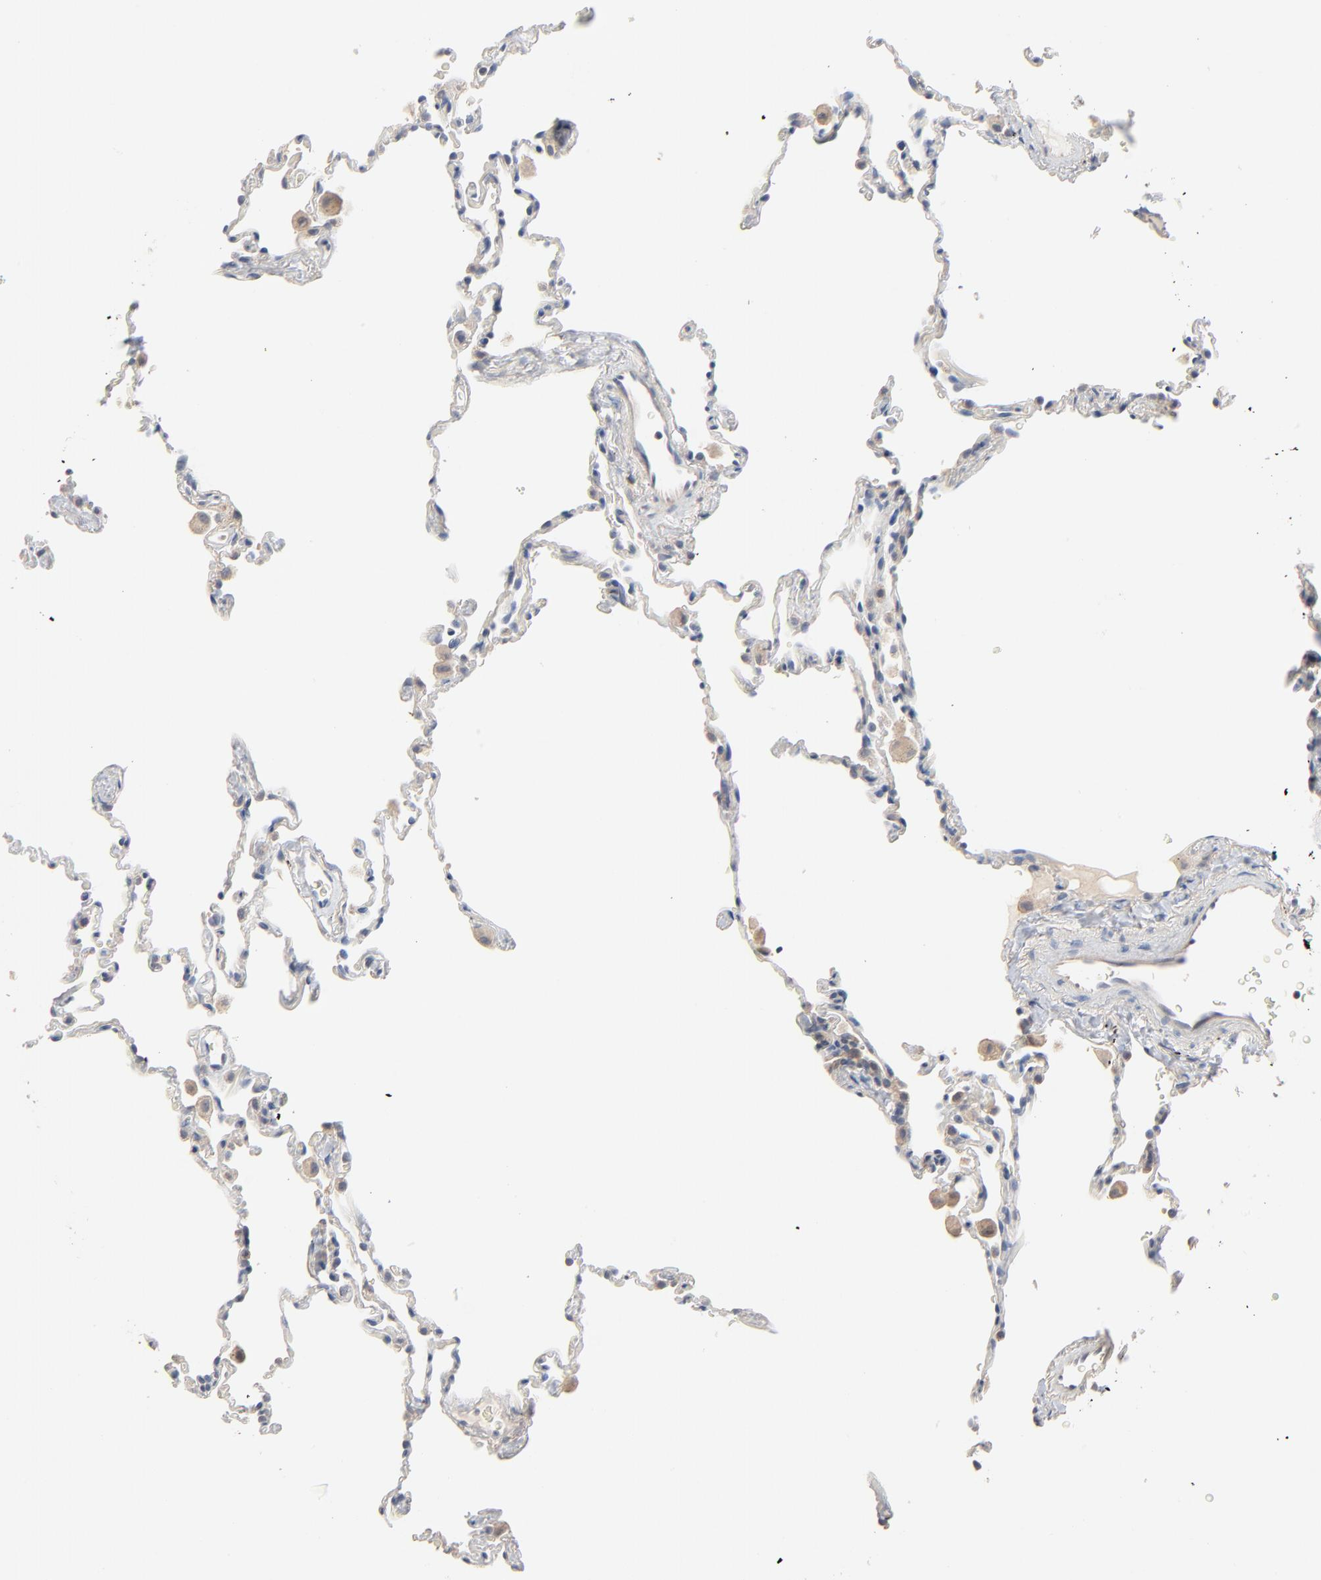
{"staining": {"intensity": "negative", "quantity": "none", "location": "none"}, "tissue": "lung", "cell_type": "Alveolar cells", "image_type": "normal", "snomed": [{"axis": "morphology", "description": "Normal tissue, NOS"}, {"axis": "morphology", "description": "Soft tissue tumor metastatic"}, {"axis": "topography", "description": "Lung"}], "caption": "Protein analysis of unremarkable lung demonstrates no significant positivity in alveolar cells. (DAB immunohistochemistry (IHC), high magnification).", "gene": "ZDHHC8", "patient": {"sex": "male", "age": 59}}